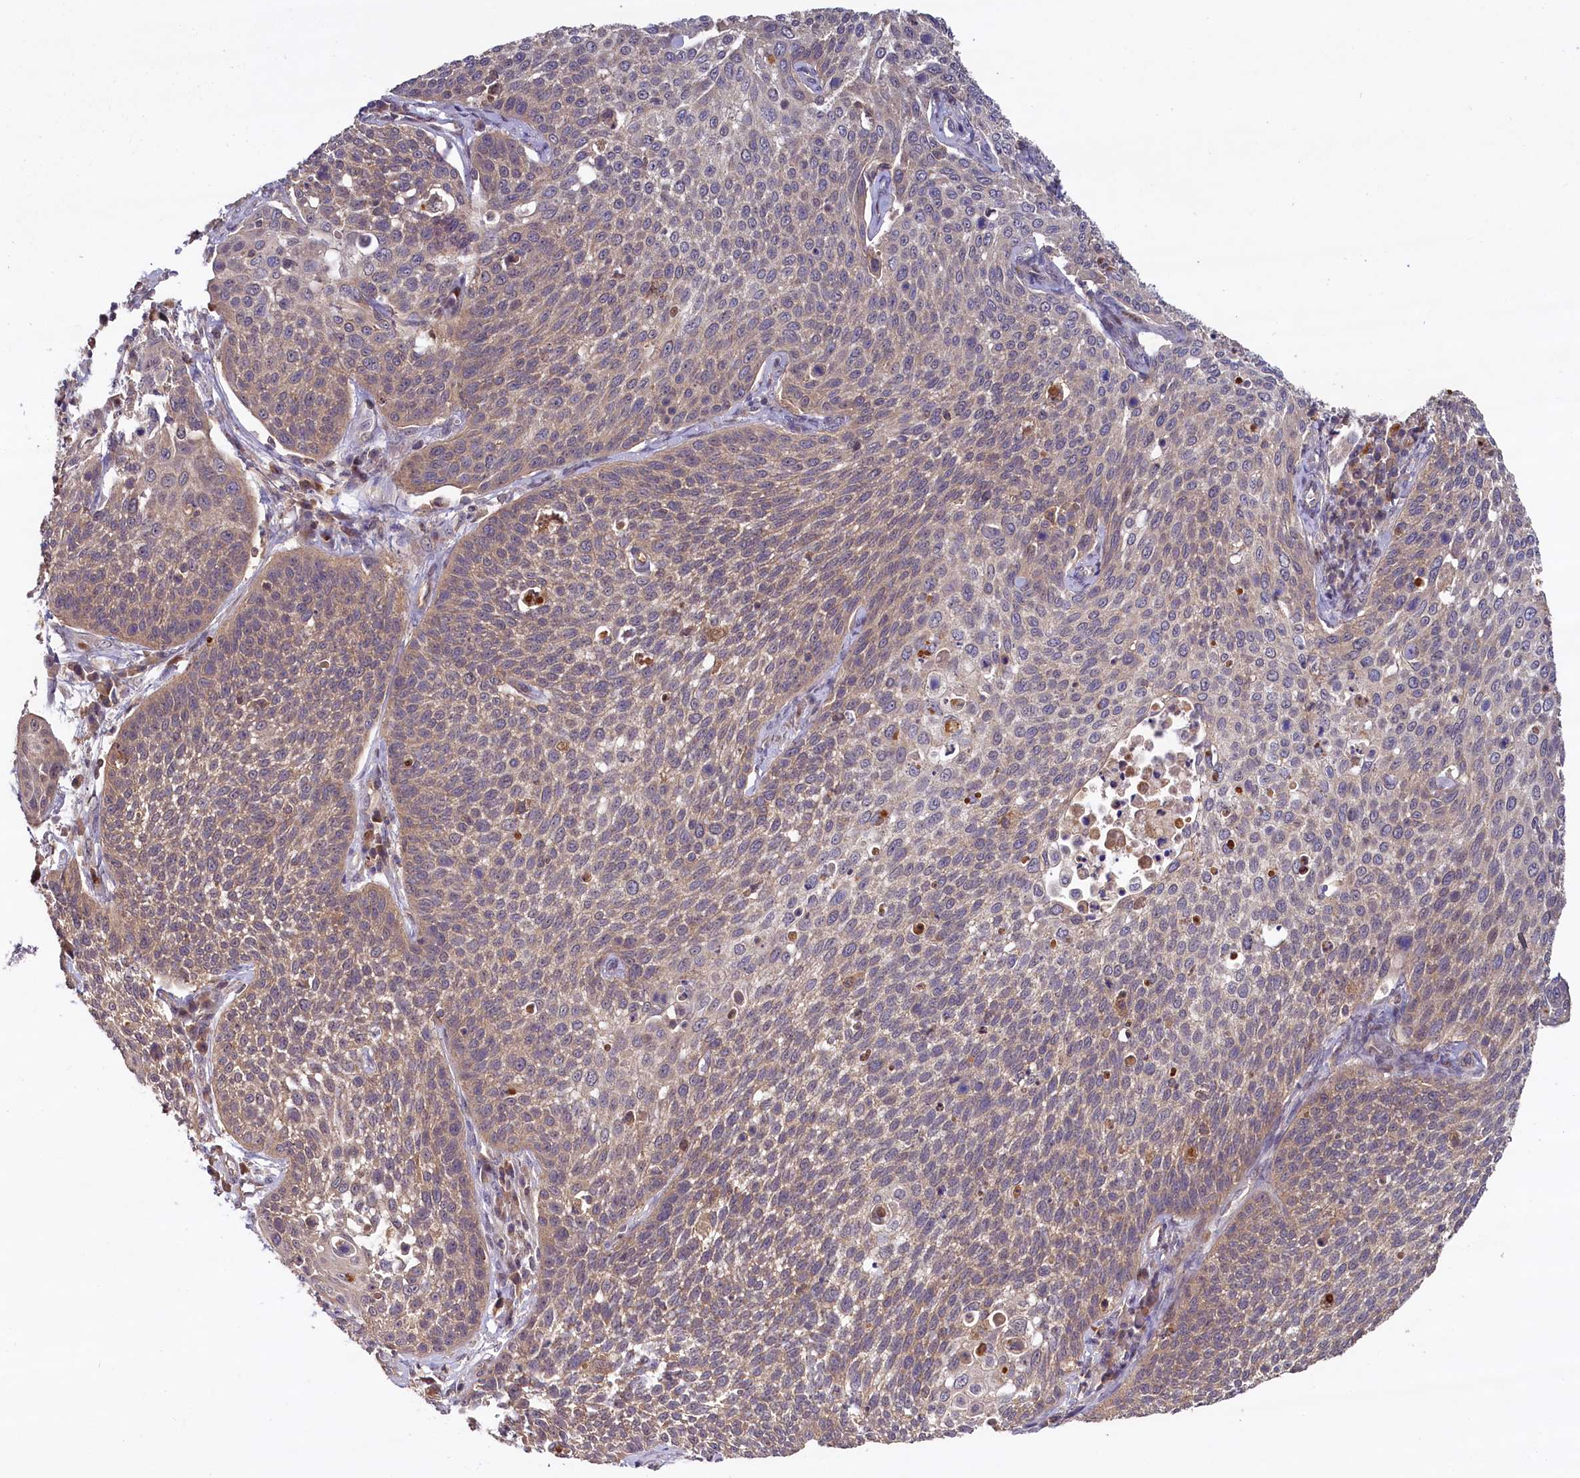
{"staining": {"intensity": "weak", "quantity": ">75%", "location": "cytoplasmic/membranous"}, "tissue": "cervical cancer", "cell_type": "Tumor cells", "image_type": "cancer", "snomed": [{"axis": "morphology", "description": "Squamous cell carcinoma, NOS"}, {"axis": "topography", "description": "Cervix"}], "caption": "Brown immunohistochemical staining in human cervical squamous cell carcinoma displays weak cytoplasmic/membranous staining in about >75% of tumor cells. Immunohistochemistry (ihc) stains the protein of interest in brown and the nuclei are stained blue.", "gene": "TMEM39A", "patient": {"sex": "female", "age": 34}}